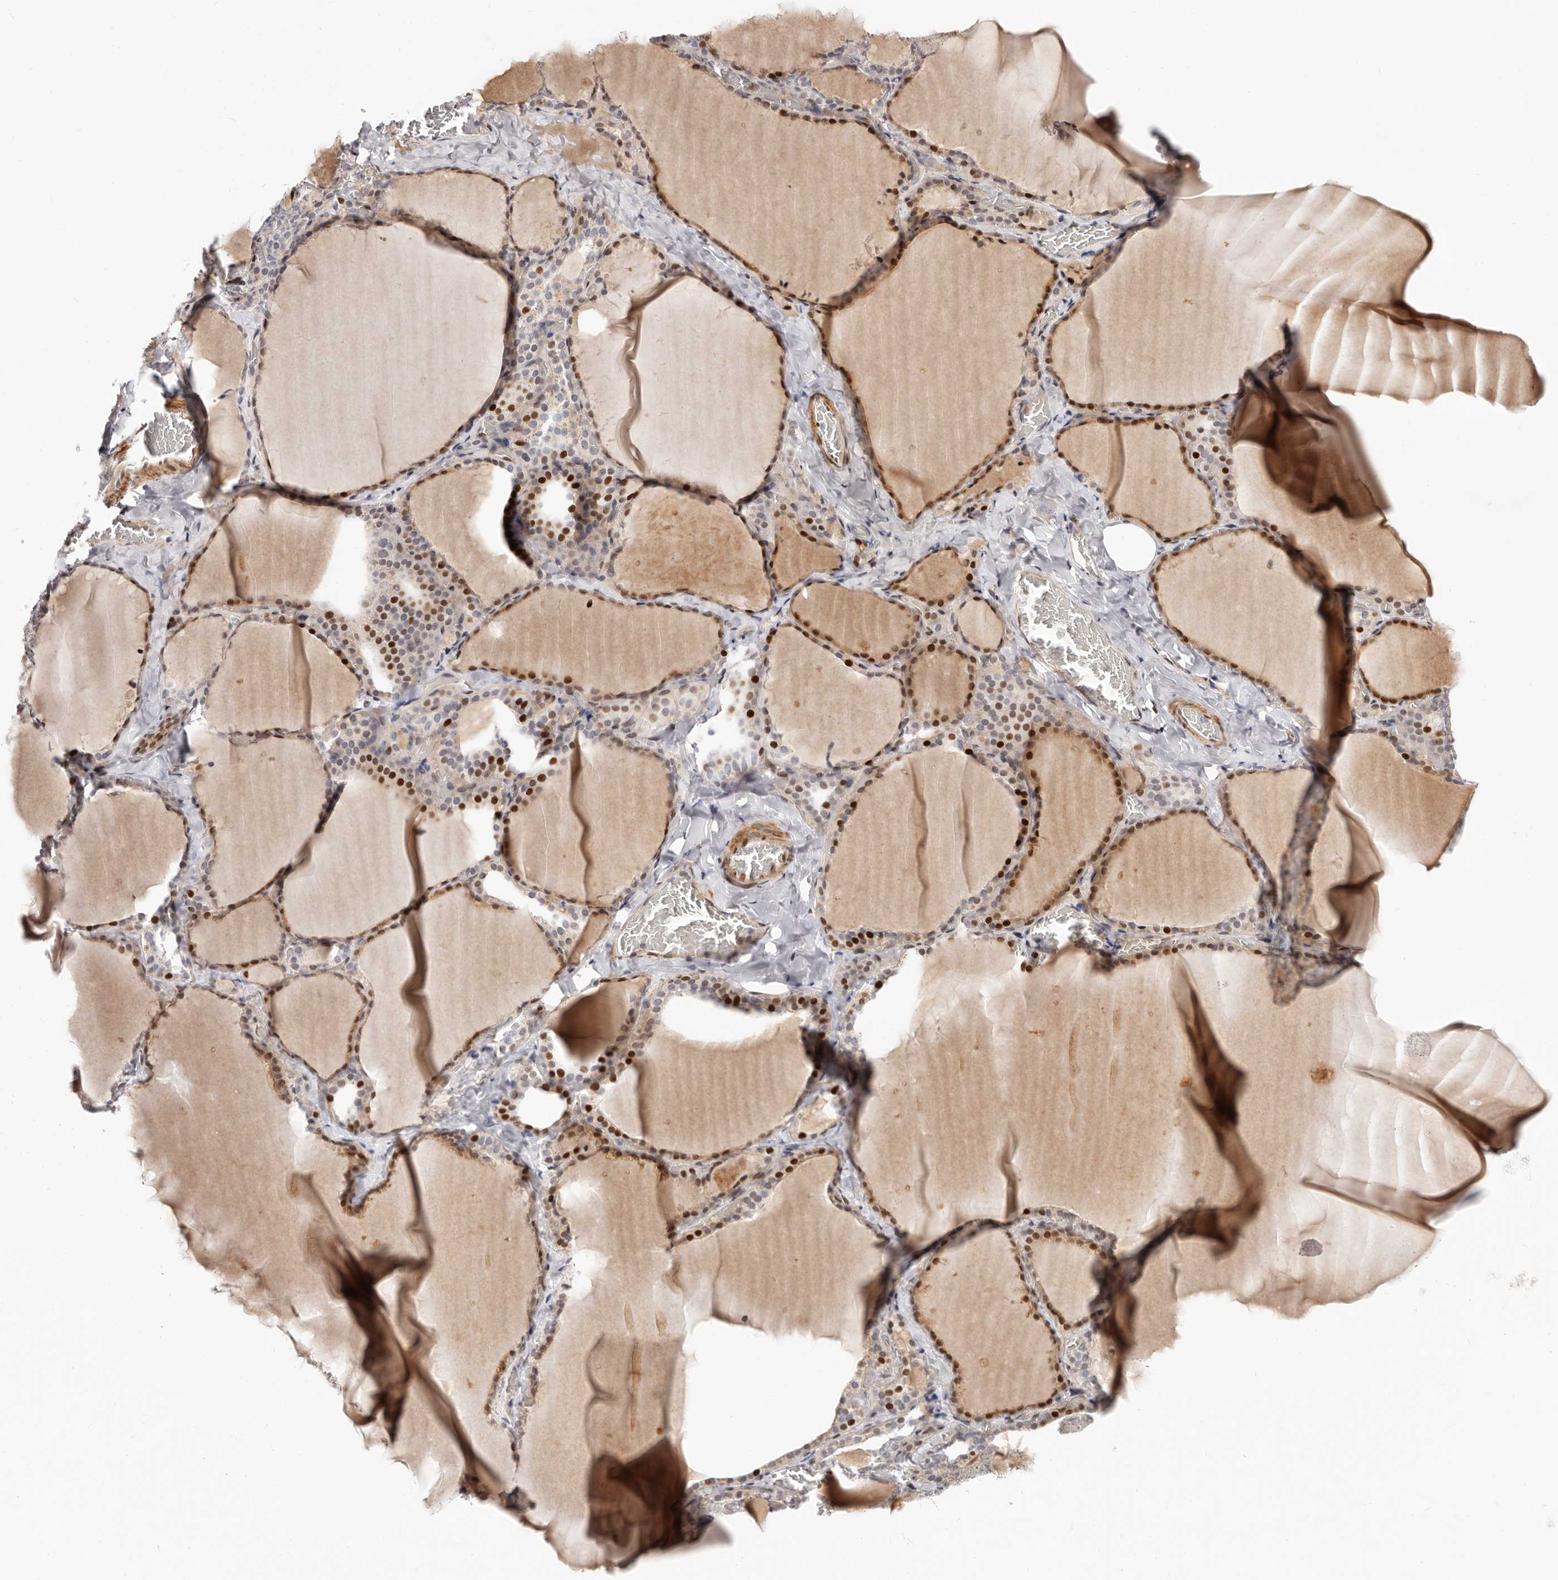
{"staining": {"intensity": "strong", "quantity": "25%-75%", "location": "cytoplasmic/membranous,nuclear"}, "tissue": "thyroid gland", "cell_type": "Glandular cells", "image_type": "normal", "snomed": [{"axis": "morphology", "description": "Normal tissue, NOS"}, {"axis": "topography", "description": "Thyroid gland"}], "caption": "Protein staining of benign thyroid gland exhibits strong cytoplasmic/membranous,nuclear positivity in approximately 25%-75% of glandular cells.", "gene": "EPHX3", "patient": {"sex": "female", "age": 22}}